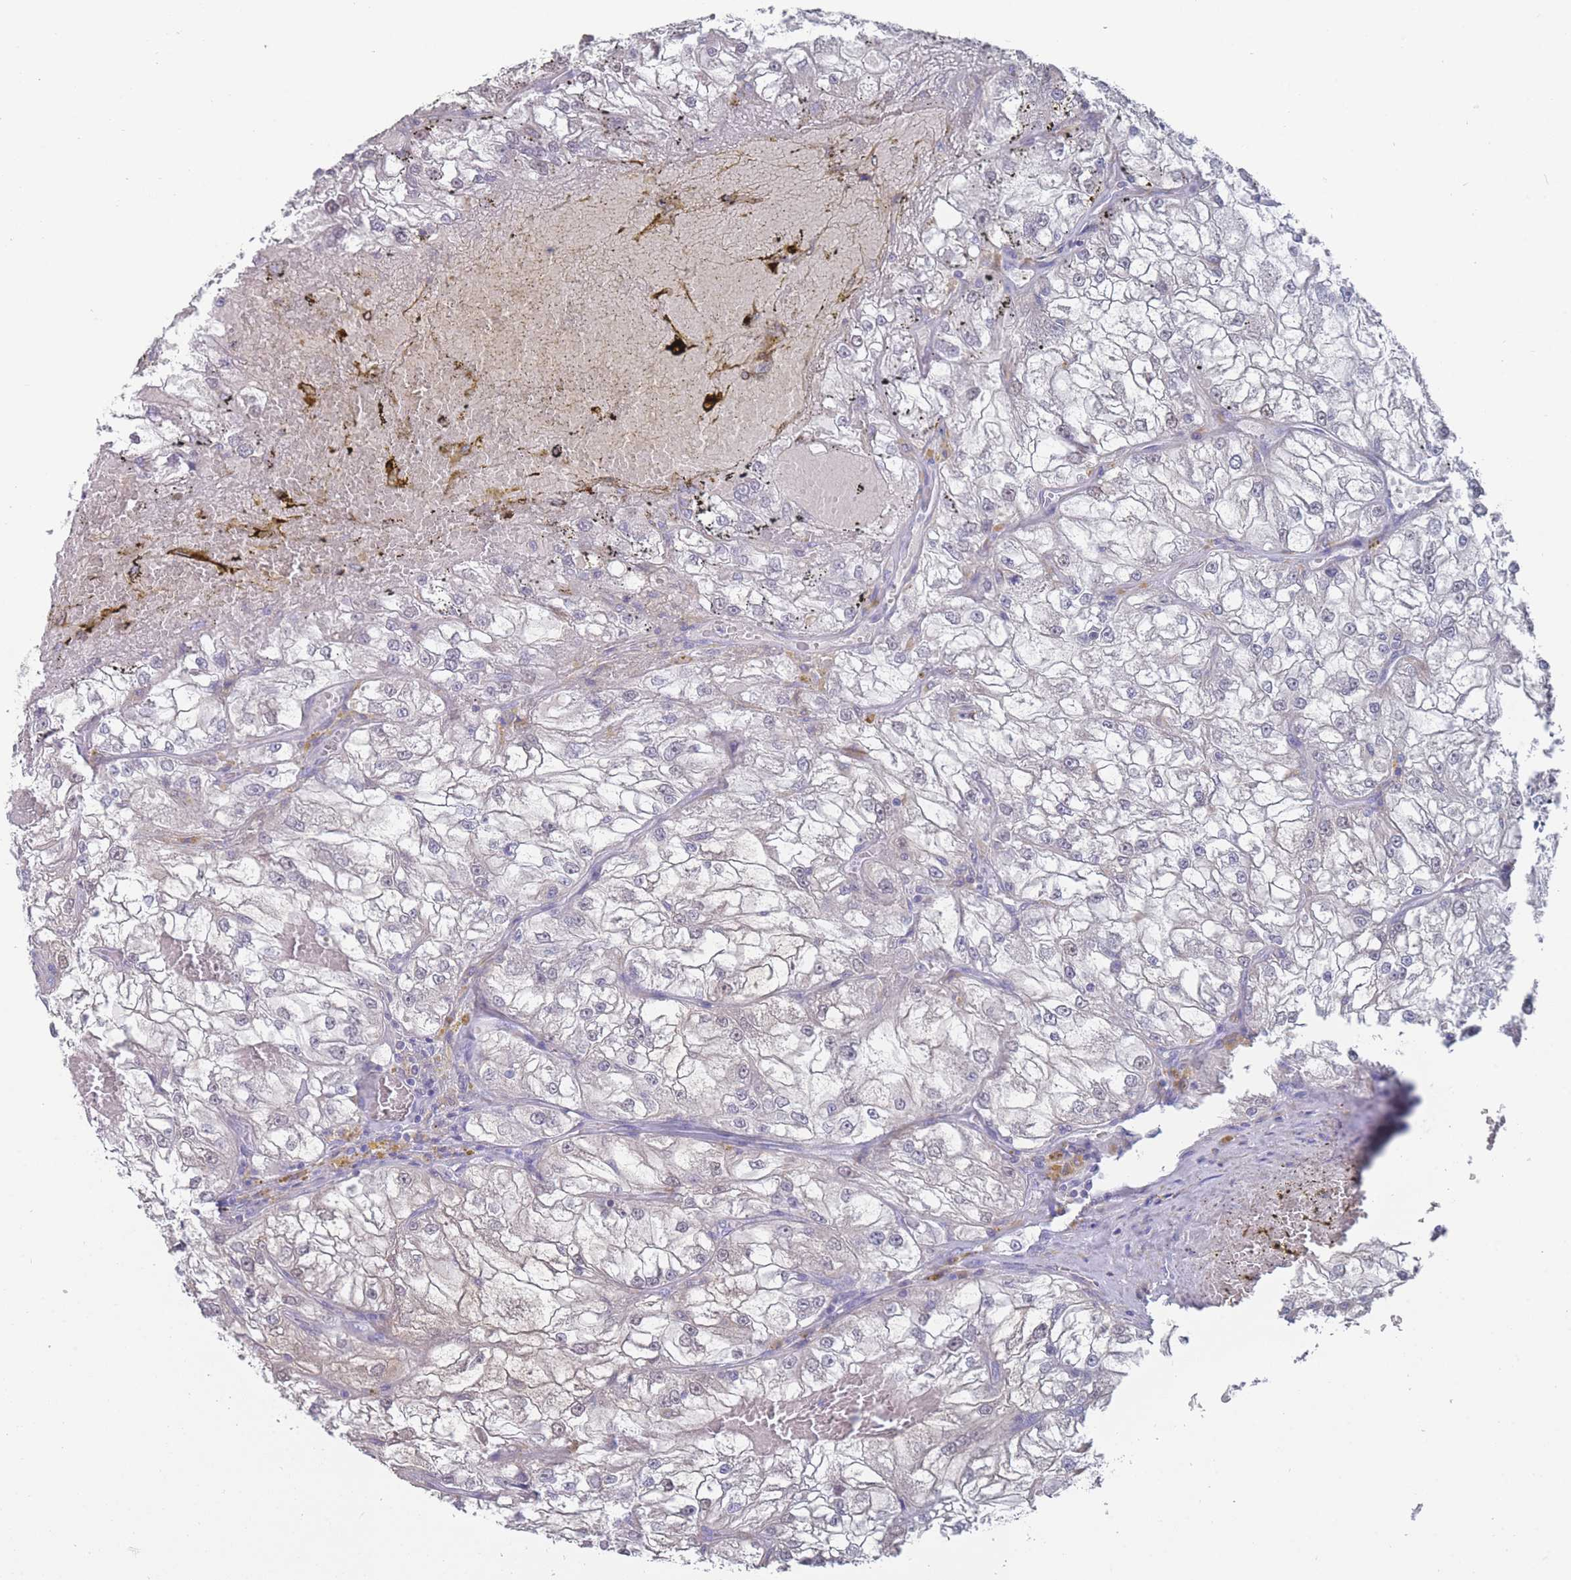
{"staining": {"intensity": "negative", "quantity": "none", "location": "none"}, "tissue": "renal cancer", "cell_type": "Tumor cells", "image_type": "cancer", "snomed": [{"axis": "morphology", "description": "Adenocarcinoma, NOS"}, {"axis": "topography", "description": "Kidney"}], "caption": "The histopathology image reveals no significant positivity in tumor cells of renal adenocarcinoma.", "gene": "CYP51A1", "patient": {"sex": "female", "age": 72}}